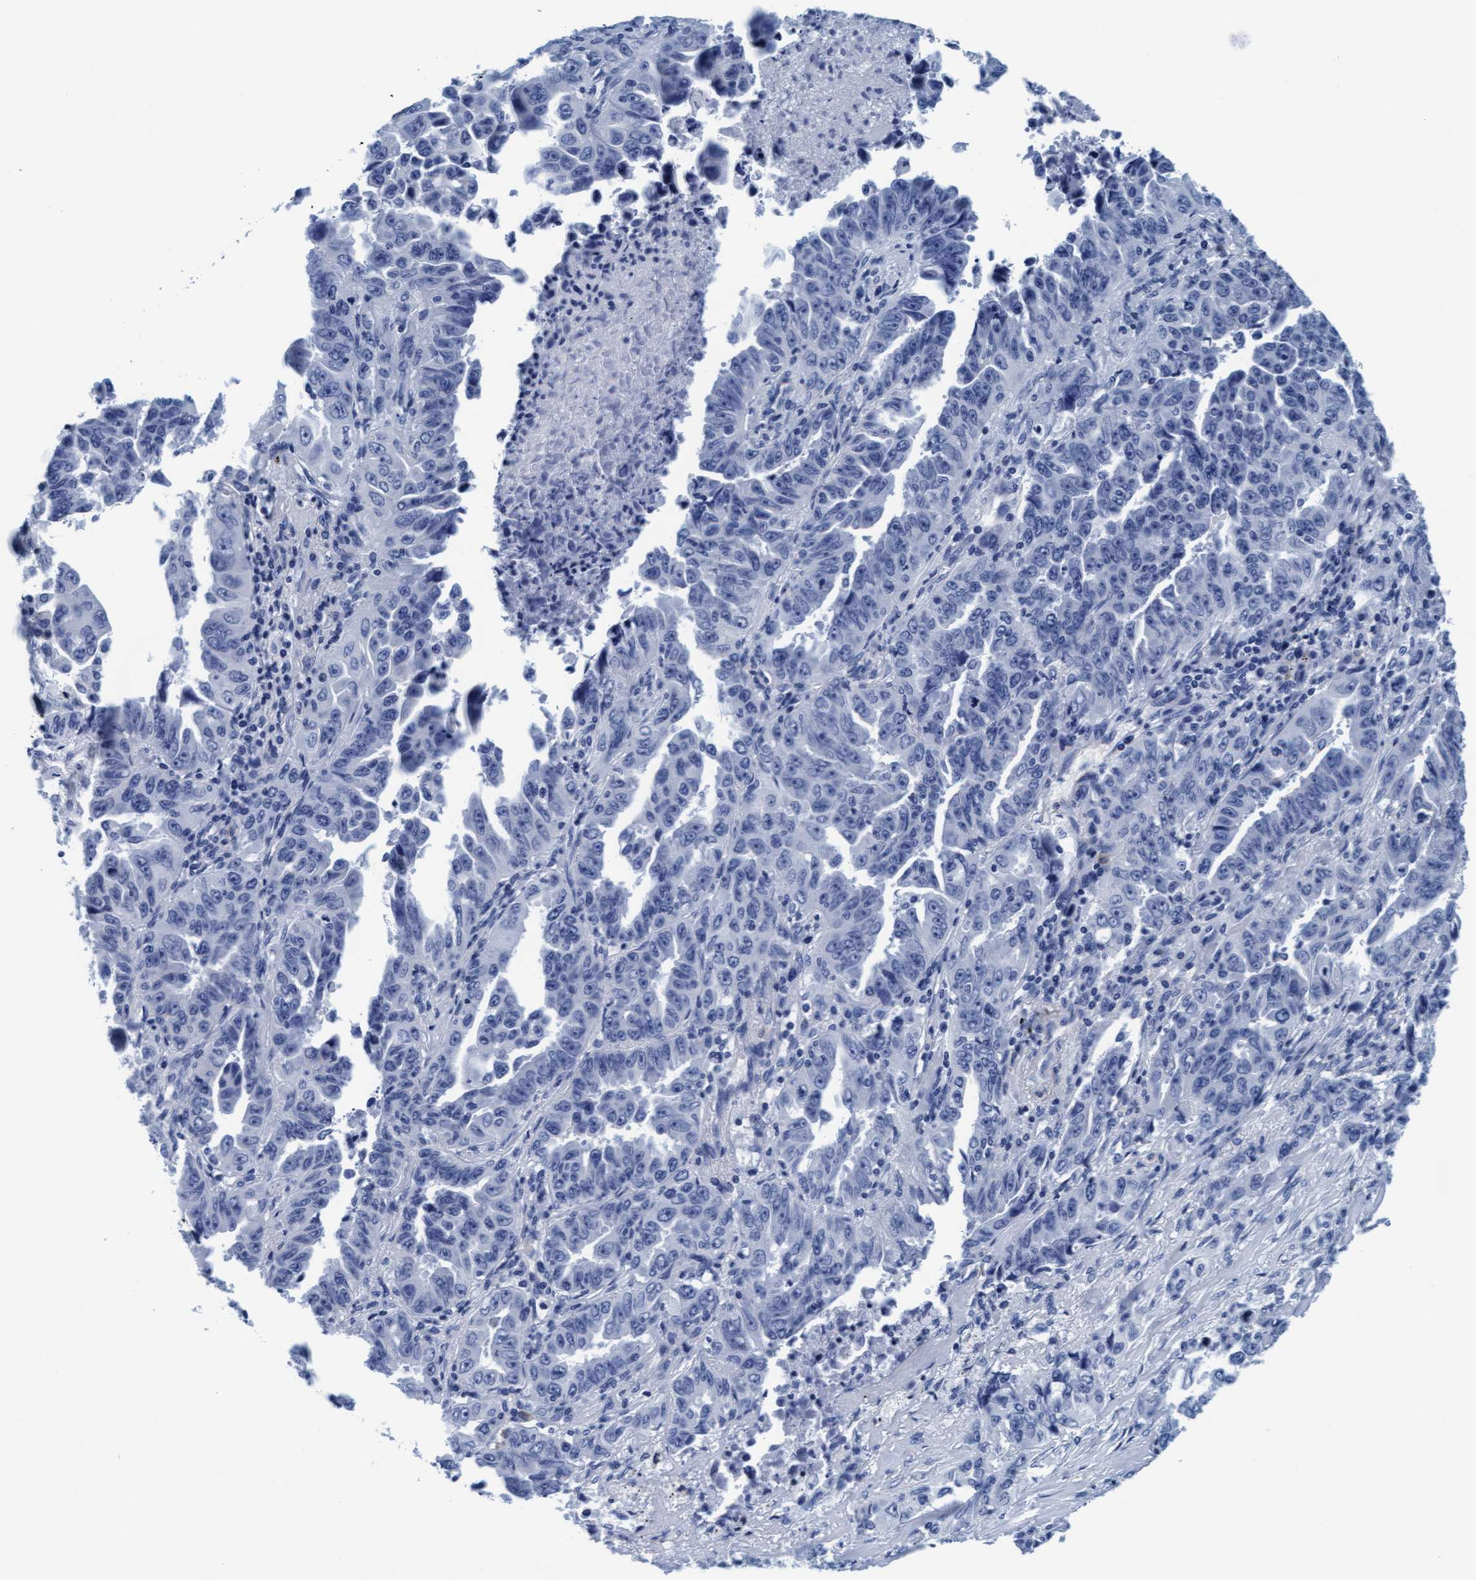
{"staining": {"intensity": "negative", "quantity": "none", "location": "none"}, "tissue": "lung cancer", "cell_type": "Tumor cells", "image_type": "cancer", "snomed": [{"axis": "morphology", "description": "Adenocarcinoma, NOS"}, {"axis": "topography", "description": "Lung"}], "caption": "Lung adenocarcinoma was stained to show a protein in brown. There is no significant expression in tumor cells.", "gene": "ARSG", "patient": {"sex": "female", "age": 51}}